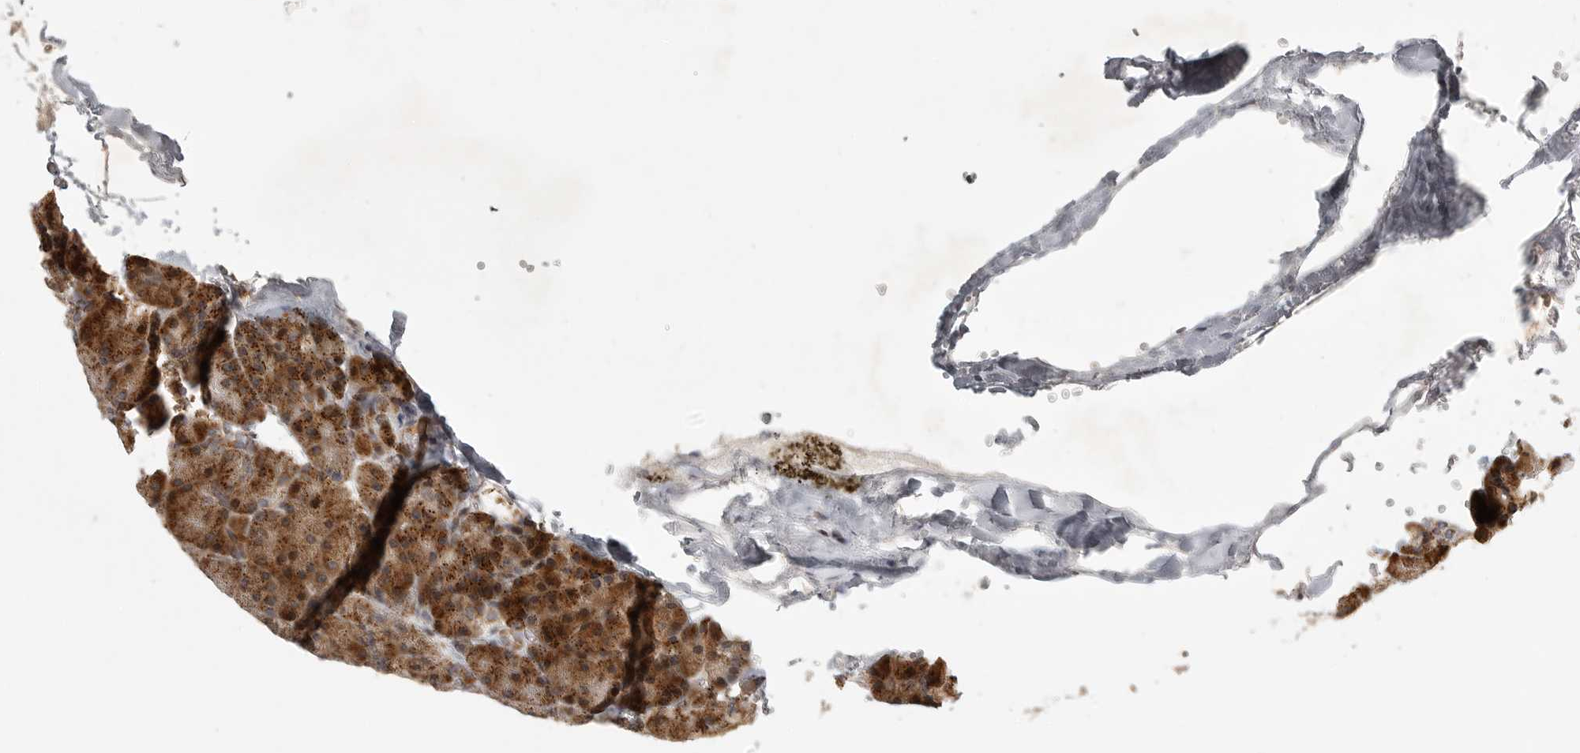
{"staining": {"intensity": "moderate", "quantity": ">75%", "location": "cytoplasmic/membranous"}, "tissue": "pancreas", "cell_type": "Exocrine glandular cells", "image_type": "normal", "snomed": [{"axis": "morphology", "description": "Normal tissue, NOS"}, {"axis": "morphology", "description": "Carcinoid, malignant, NOS"}, {"axis": "topography", "description": "Pancreas"}], "caption": "Human pancreas stained for a protein (brown) displays moderate cytoplasmic/membranous positive staining in about >75% of exocrine glandular cells.", "gene": "NARS2", "patient": {"sex": "female", "age": 35}}